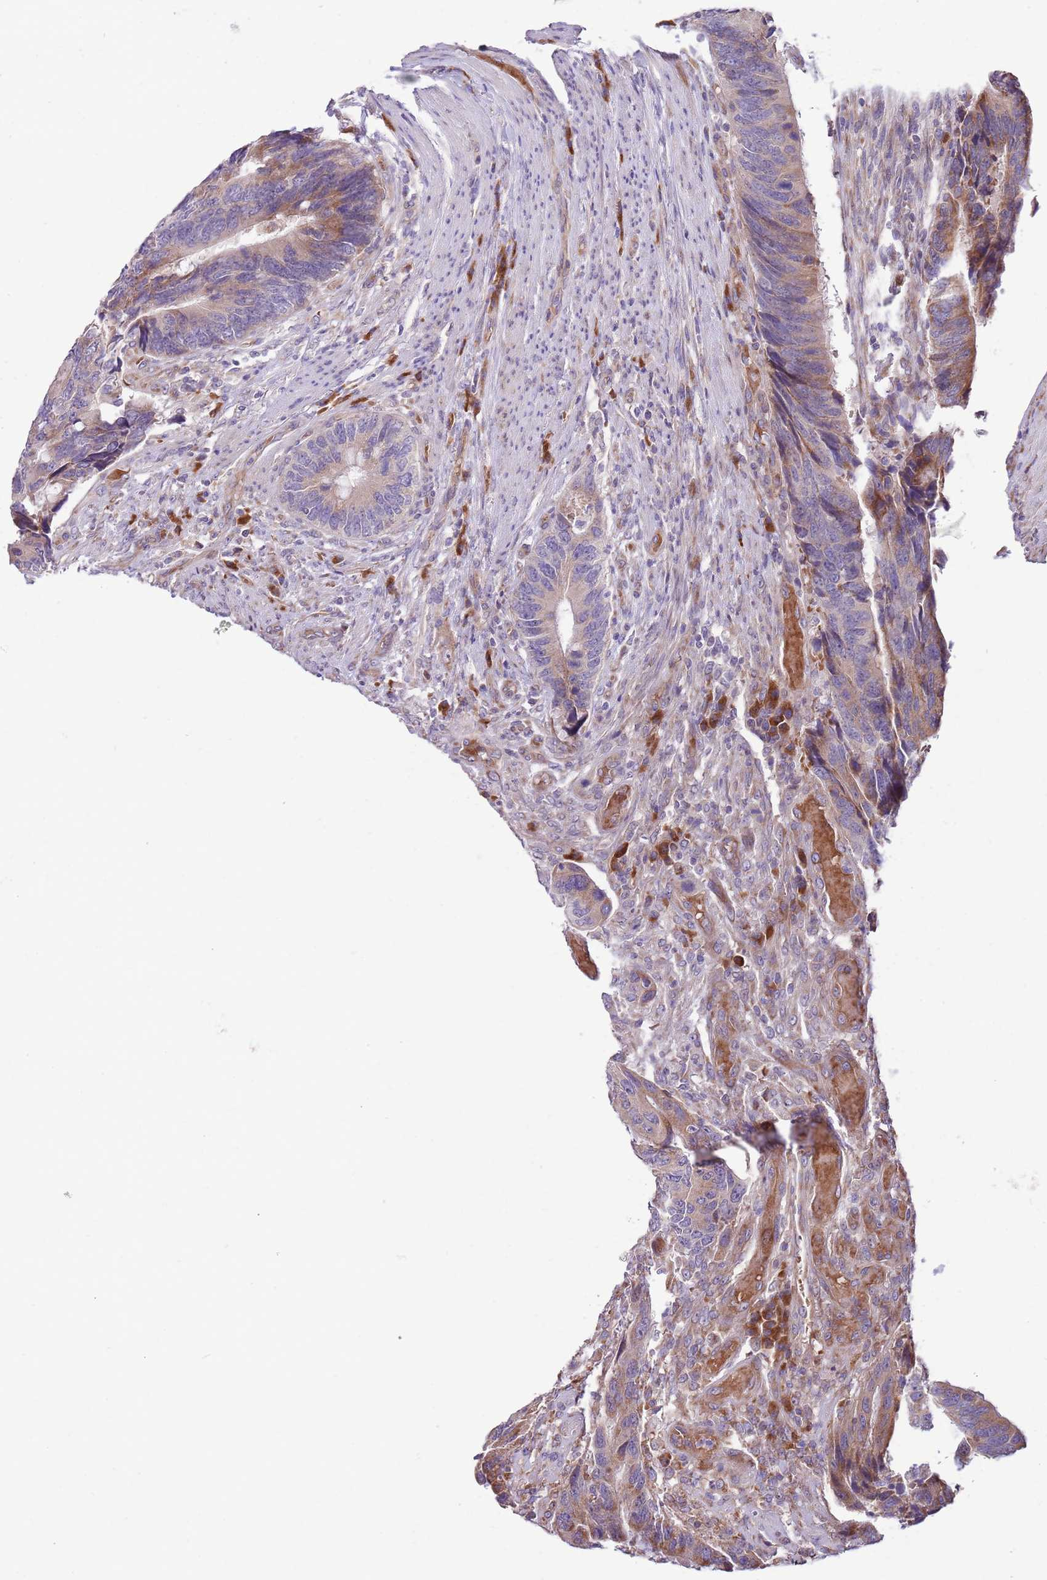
{"staining": {"intensity": "moderate", "quantity": "<25%", "location": "cytoplasmic/membranous"}, "tissue": "colorectal cancer", "cell_type": "Tumor cells", "image_type": "cancer", "snomed": [{"axis": "morphology", "description": "Adenocarcinoma, NOS"}, {"axis": "topography", "description": "Colon"}], "caption": "Immunohistochemical staining of human colorectal cancer (adenocarcinoma) shows low levels of moderate cytoplasmic/membranous protein staining in approximately <25% of tumor cells.", "gene": "DAND5", "patient": {"sex": "male", "age": 87}}